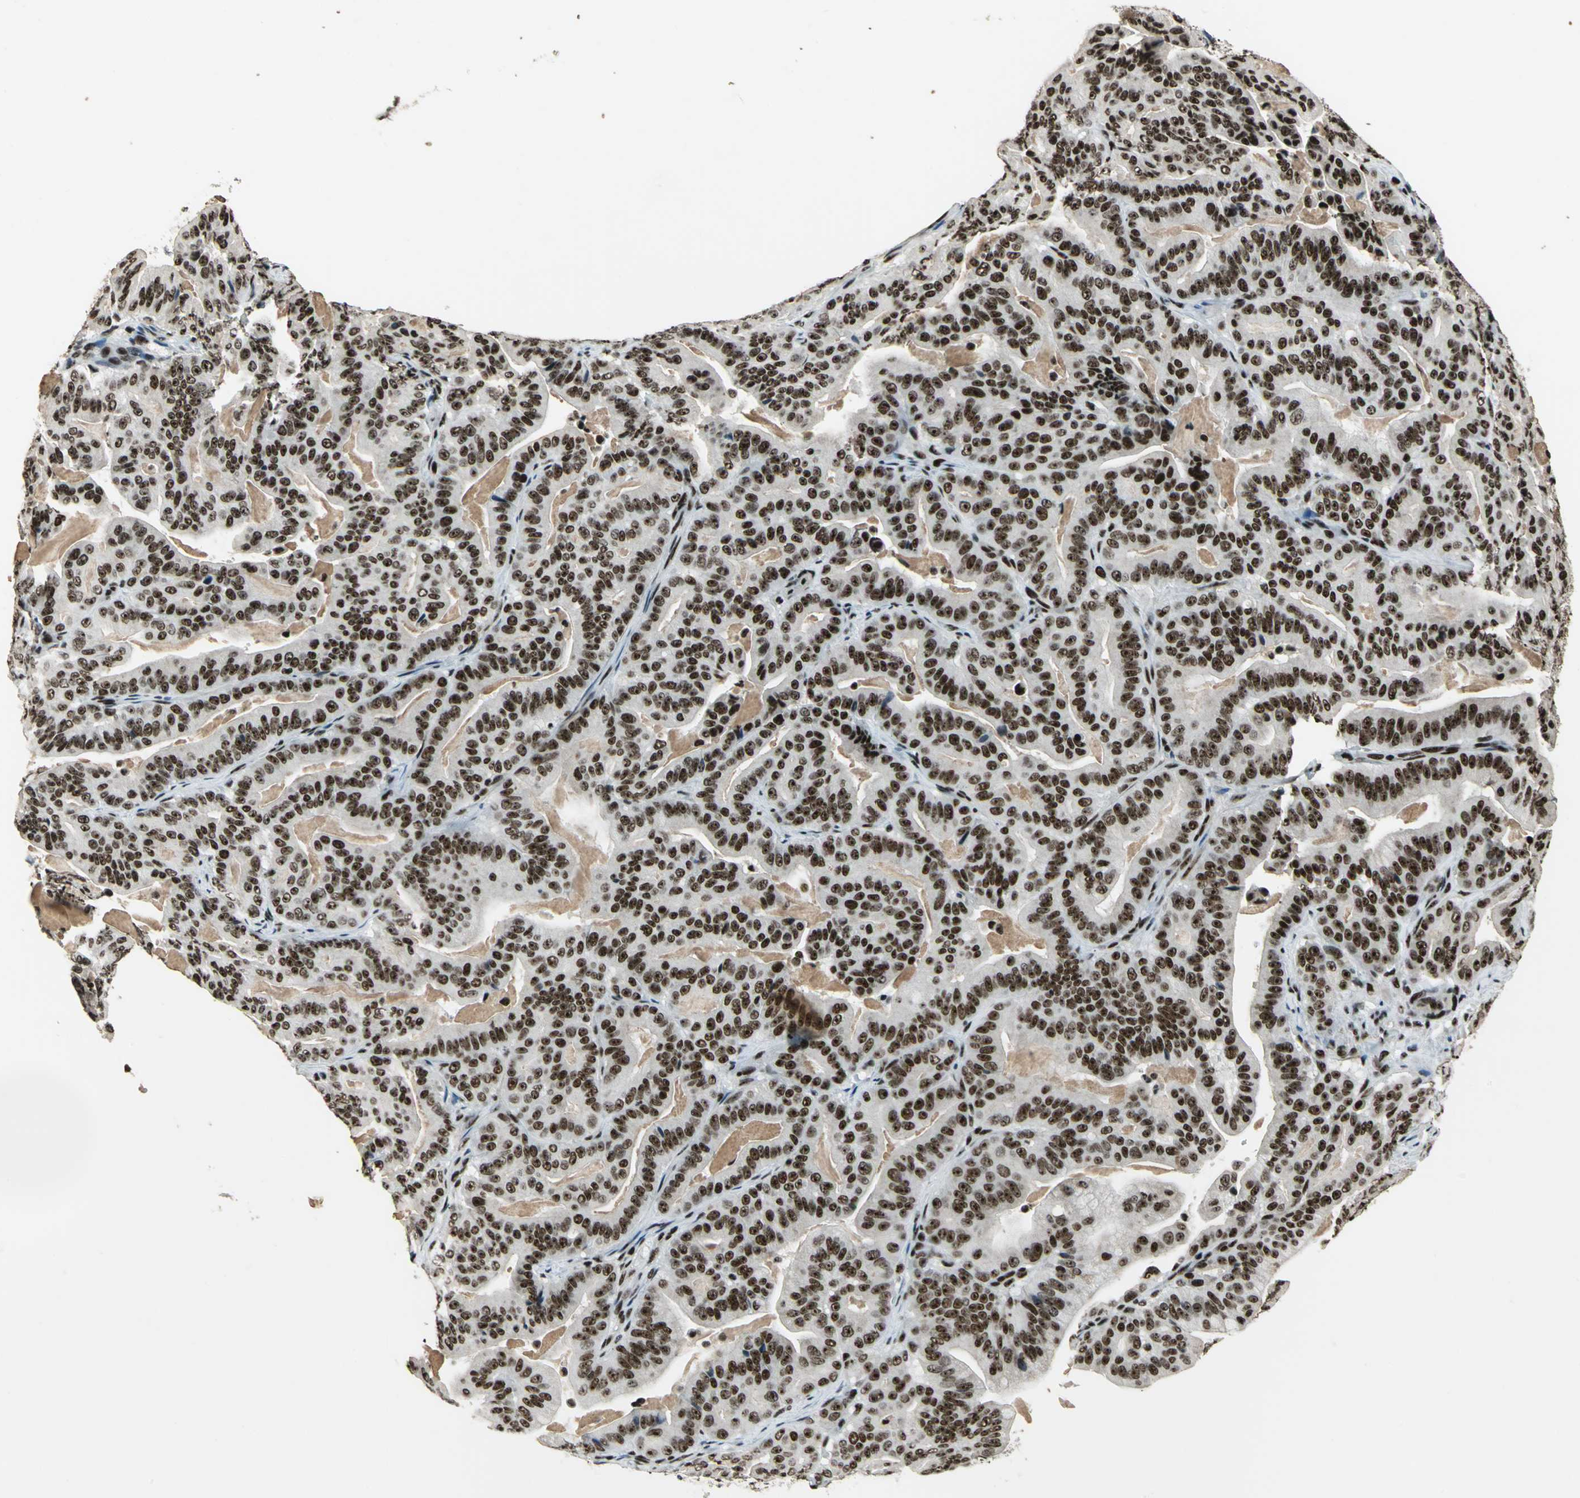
{"staining": {"intensity": "strong", "quantity": ">75%", "location": "nuclear"}, "tissue": "pancreatic cancer", "cell_type": "Tumor cells", "image_type": "cancer", "snomed": [{"axis": "morphology", "description": "Adenocarcinoma, NOS"}, {"axis": "topography", "description": "Pancreas"}], "caption": "Strong nuclear positivity is identified in approximately >75% of tumor cells in pancreatic adenocarcinoma.", "gene": "UBTF", "patient": {"sex": "male", "age": 63}}